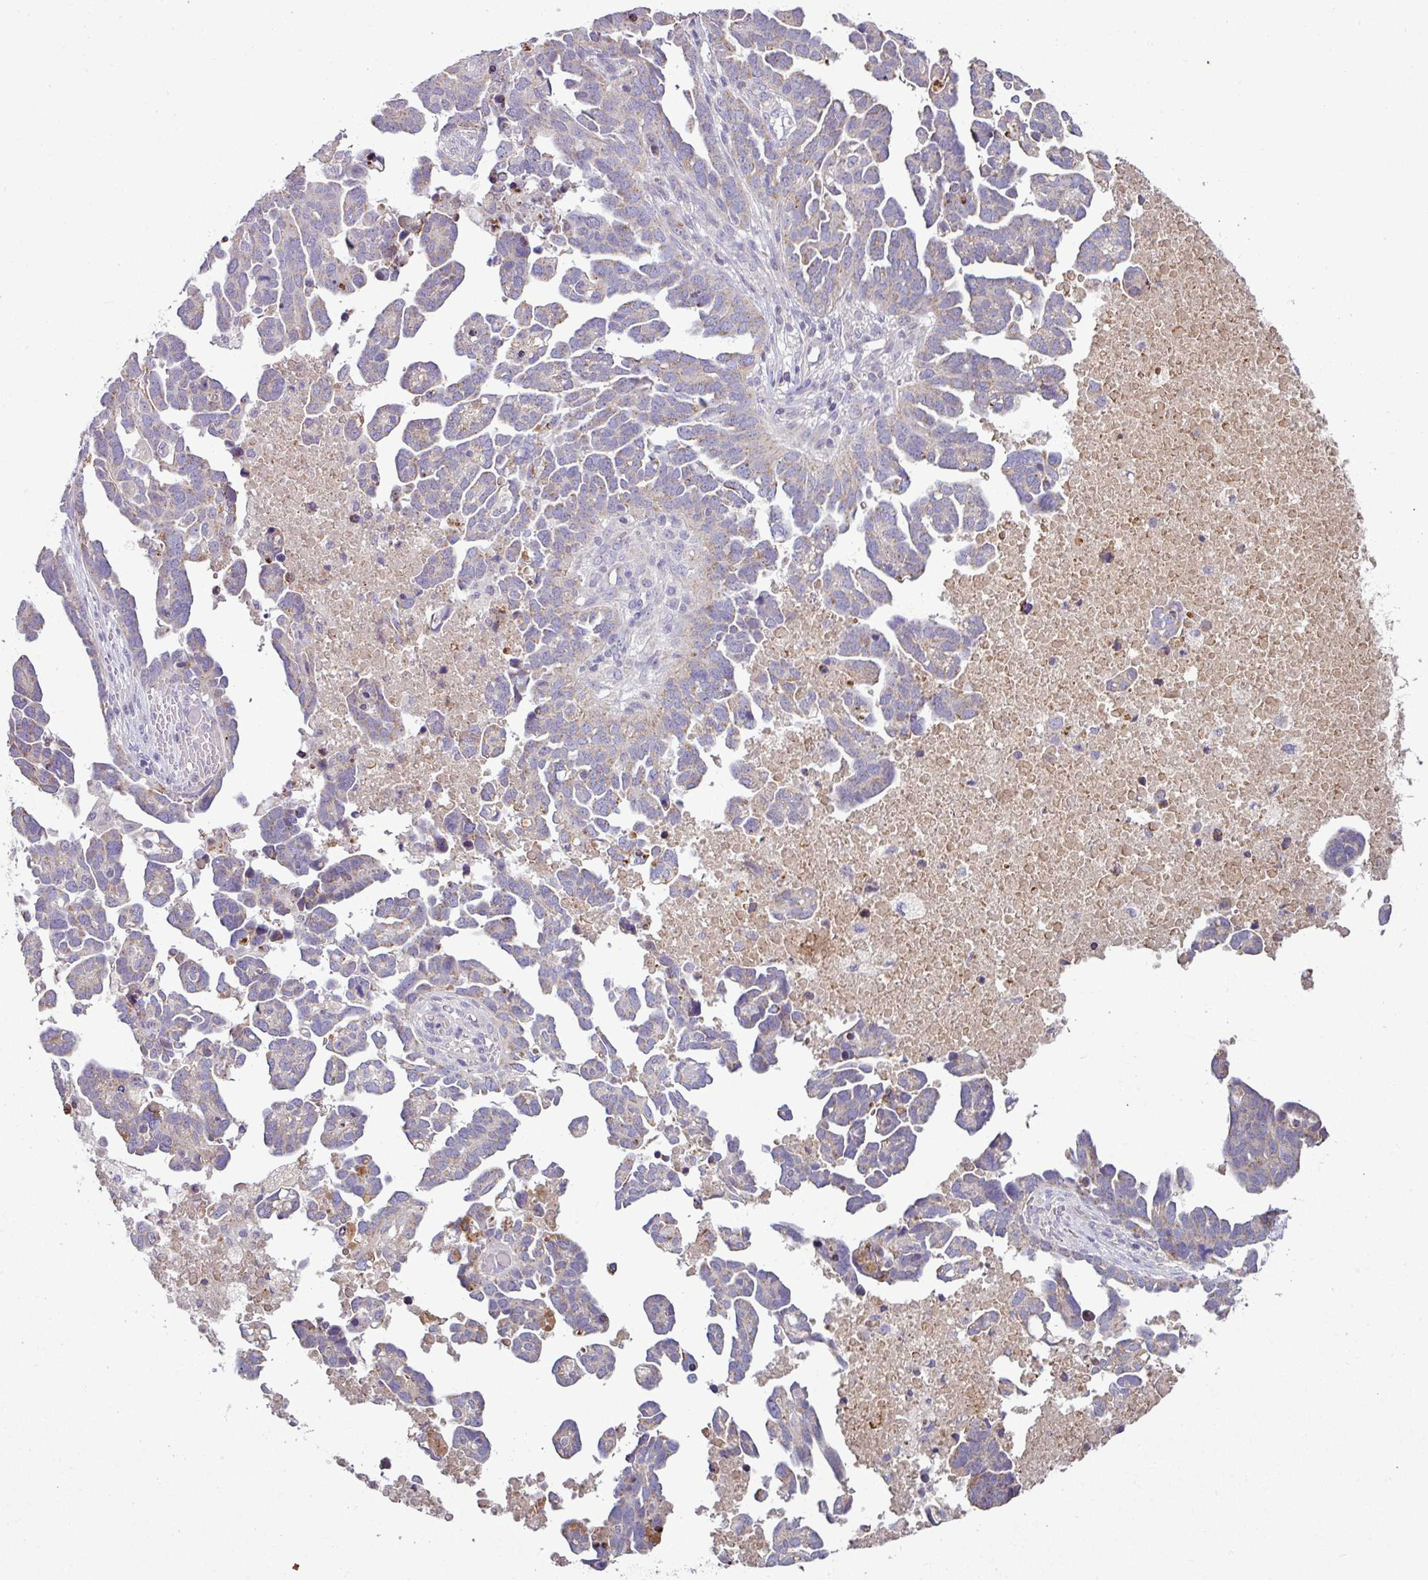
{"staining": {"intensity": "weak", "quantity": "25%-75%", "location": "cytoplasmic/membranous"}, "tissue": "ovarian cancer", "cell_type": "Tumor cells", "image_type": "cancer", "snomed": [{"axis": "morphology", "description": "Cystadenocarcinoma, serous, NOS"}, {"axis": "topography", "description": "Ovary"}], "caption": "IHC histopathology image of neoplastic tissue: human ovarian cancer stained using IHC shows low levels of weak protein expression localized specifically in the cytoplasmic/membranous of tumor cells, appearing as a cytoplasmic/membranous brown color.", "gene": "LRRC9", "patient": {"sex": "female", "age": 54}}